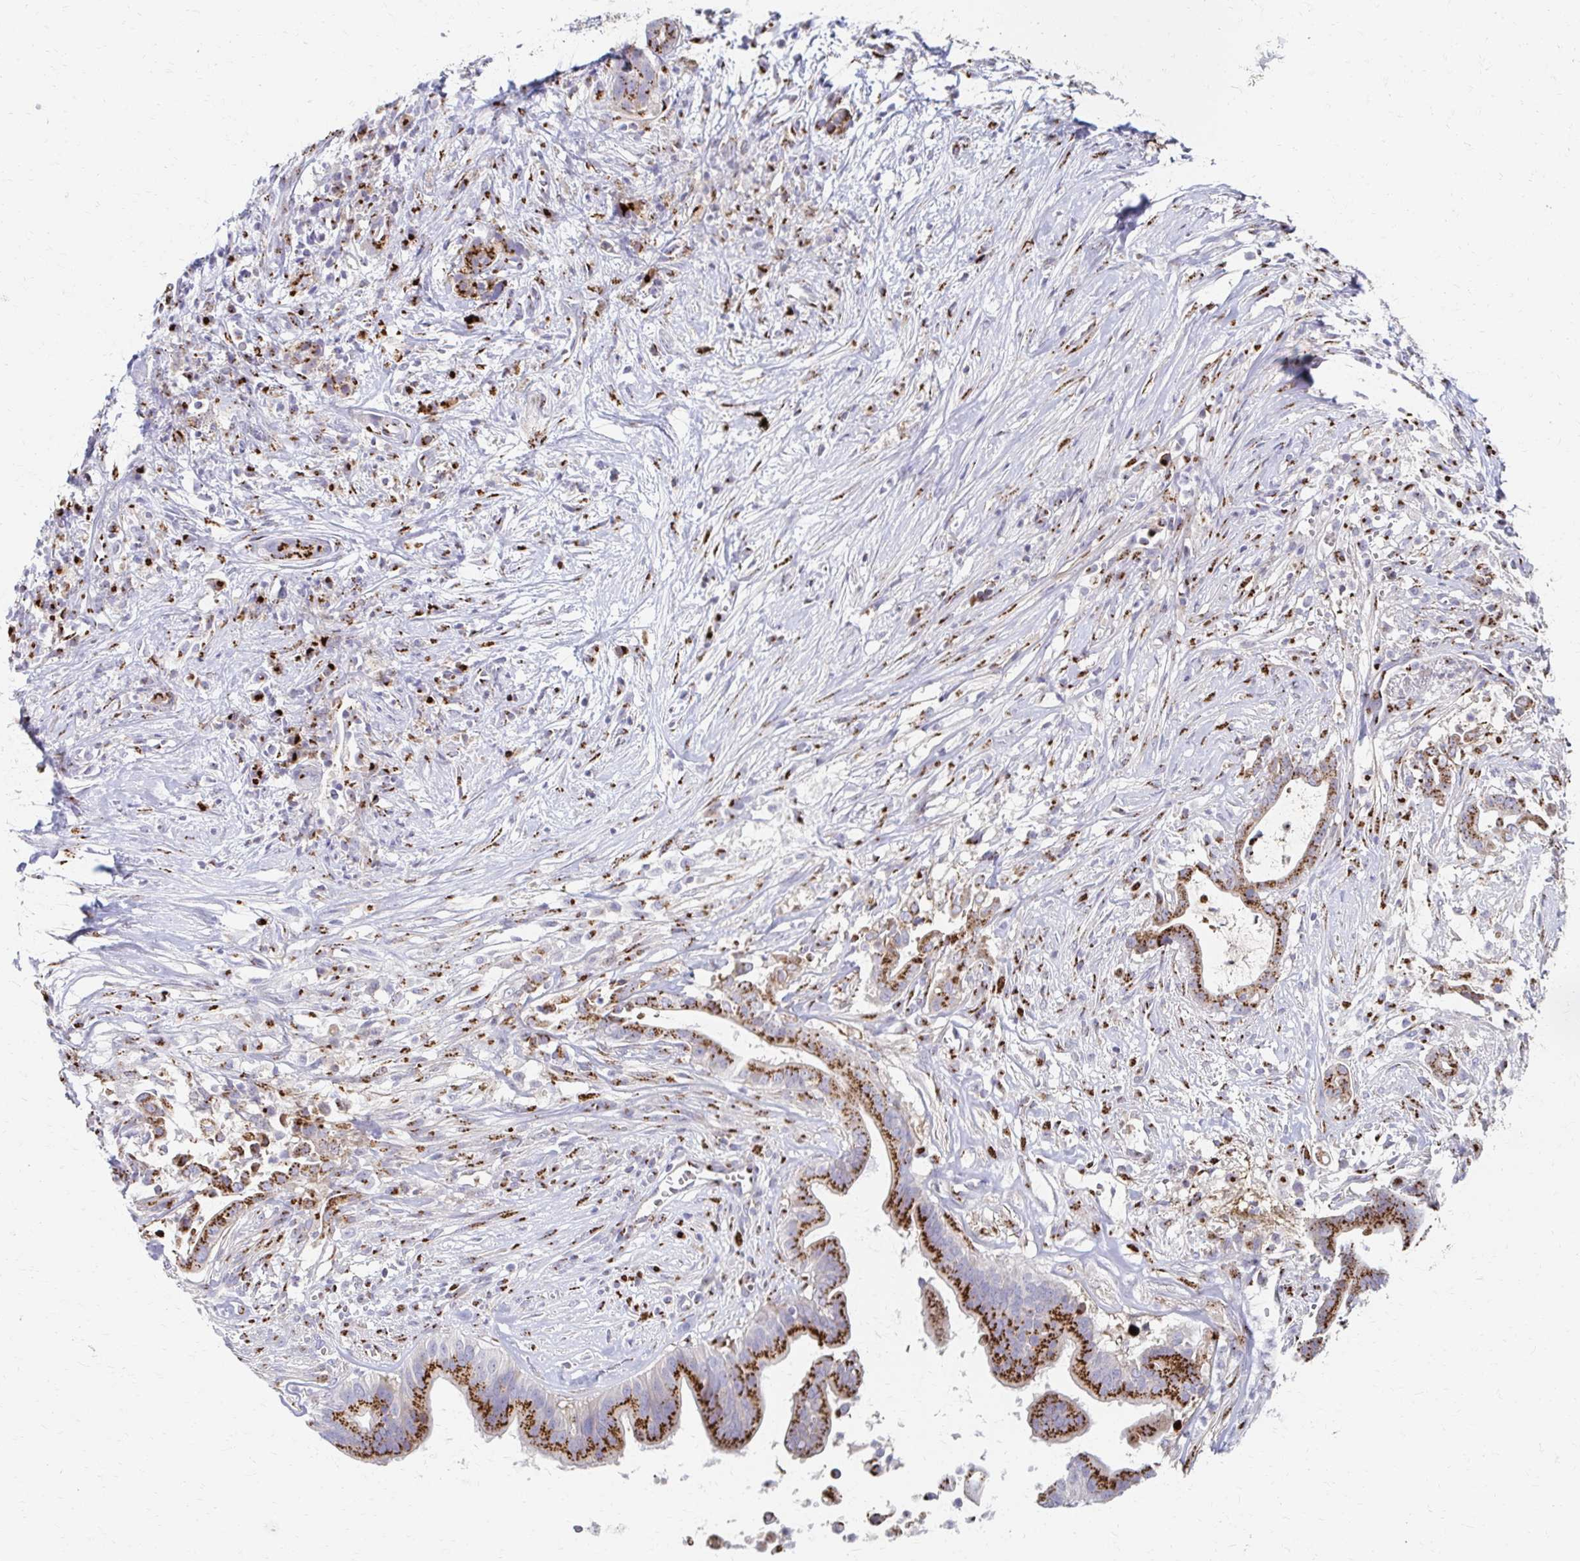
{"staining": {"intensity": "strong", "quantity": ">75%", "location": "cytoplasmic/membranous"}, "tissue": "pancreatic cancer", "cell_type": "Tumor cells", "image_type": "cancer", "snomed": [{"axis": "morphology", "description": "Adenocarcinoma, NOS"}, {"axis": "topography", "description": "Pancreas"}], "caption": "A brown stain highlights strong cytoplasmic/membranous staining of a protein in adenocarcinoma (pancreatic) tumor cells.", "gene": "TM9SF1", "patient": {"sex": "male", "age": 61}}